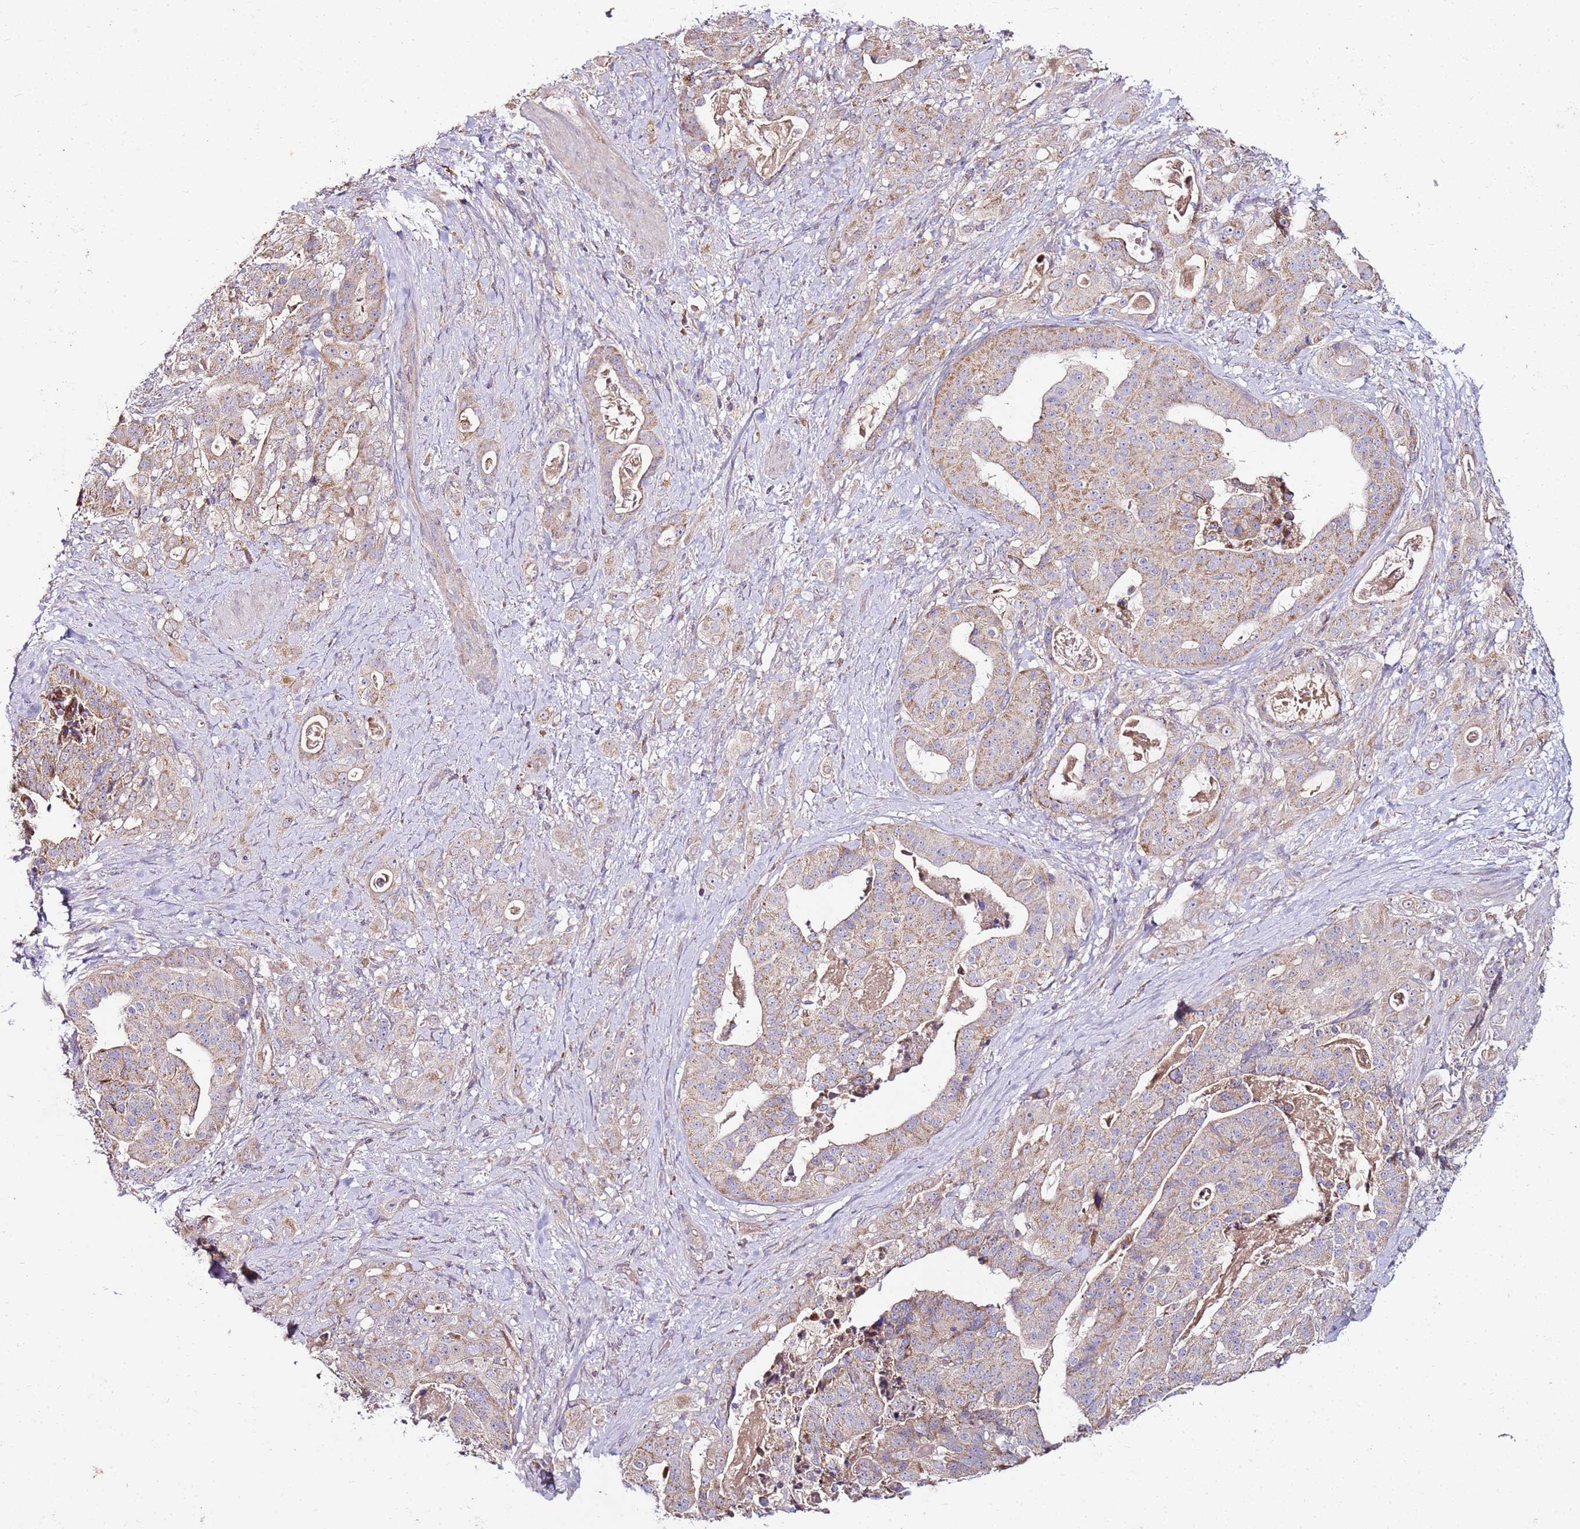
{"staining": {"intensity": "weak", "quantity": "25%-75%", "location": "cytoplasmic/membranous"}, "tissue": "stomach cancer", "cell_type": "Tumor cells", "image_type": "cancer", "snomed": [{"axis": "morphology", "description": "Adenocarcinoma, NOS"}, {"axis": "topography", "description": "Stomach"}], "caption": "Immunohistochemical staining of human stomach adenocarcinoma demonstrates low levels of weak cytoplasmic/membranous staining in about 25%-75% of tumor cells. Nuclei are stained in blue.", "gene": "KRTAP21-3", "patient": {"sex": "male", "age": 48}}